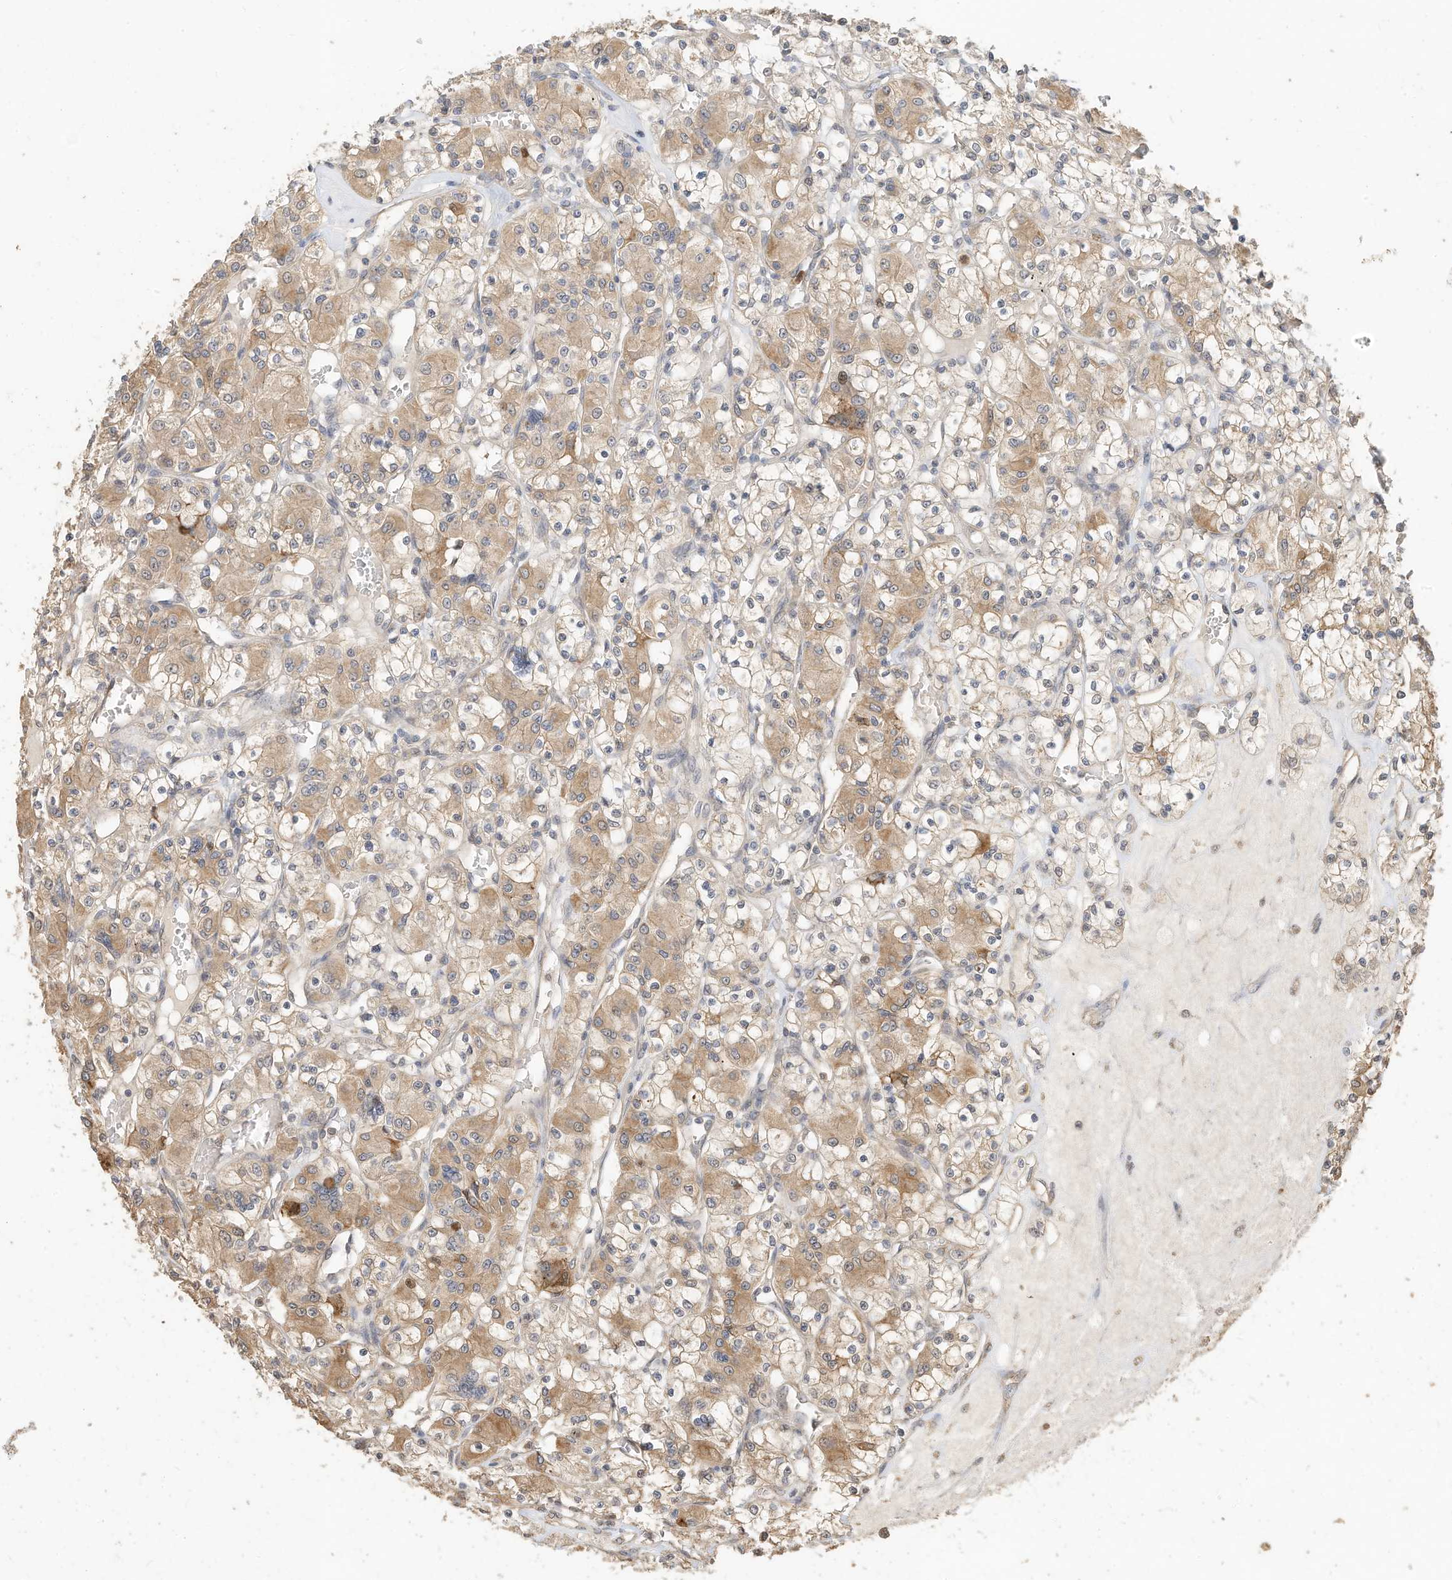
{"staining": {"intensity": "moderate", "quantity": "25%-75%", "location": "cytoplasmic/membranous"}, "tissue": "renal cancer", "cell_type": "Tumor cells", "image_type": "cancer", "snomed": [{"axis": "morphology", "description": "Adenocarcinoma, NOS"}, {"axis": "topography", "description": "Kidney"}], "caption": "Protein staining exhibits moderate cytoplasmic/membranous positivity in about 25%-75% of tumor cells in renal cancer (adenocarcinoma). (IHC, brightfield microscopy, high magnification).", "gene": "OFD1", "patient": {"sex": "female", "age": 59}}